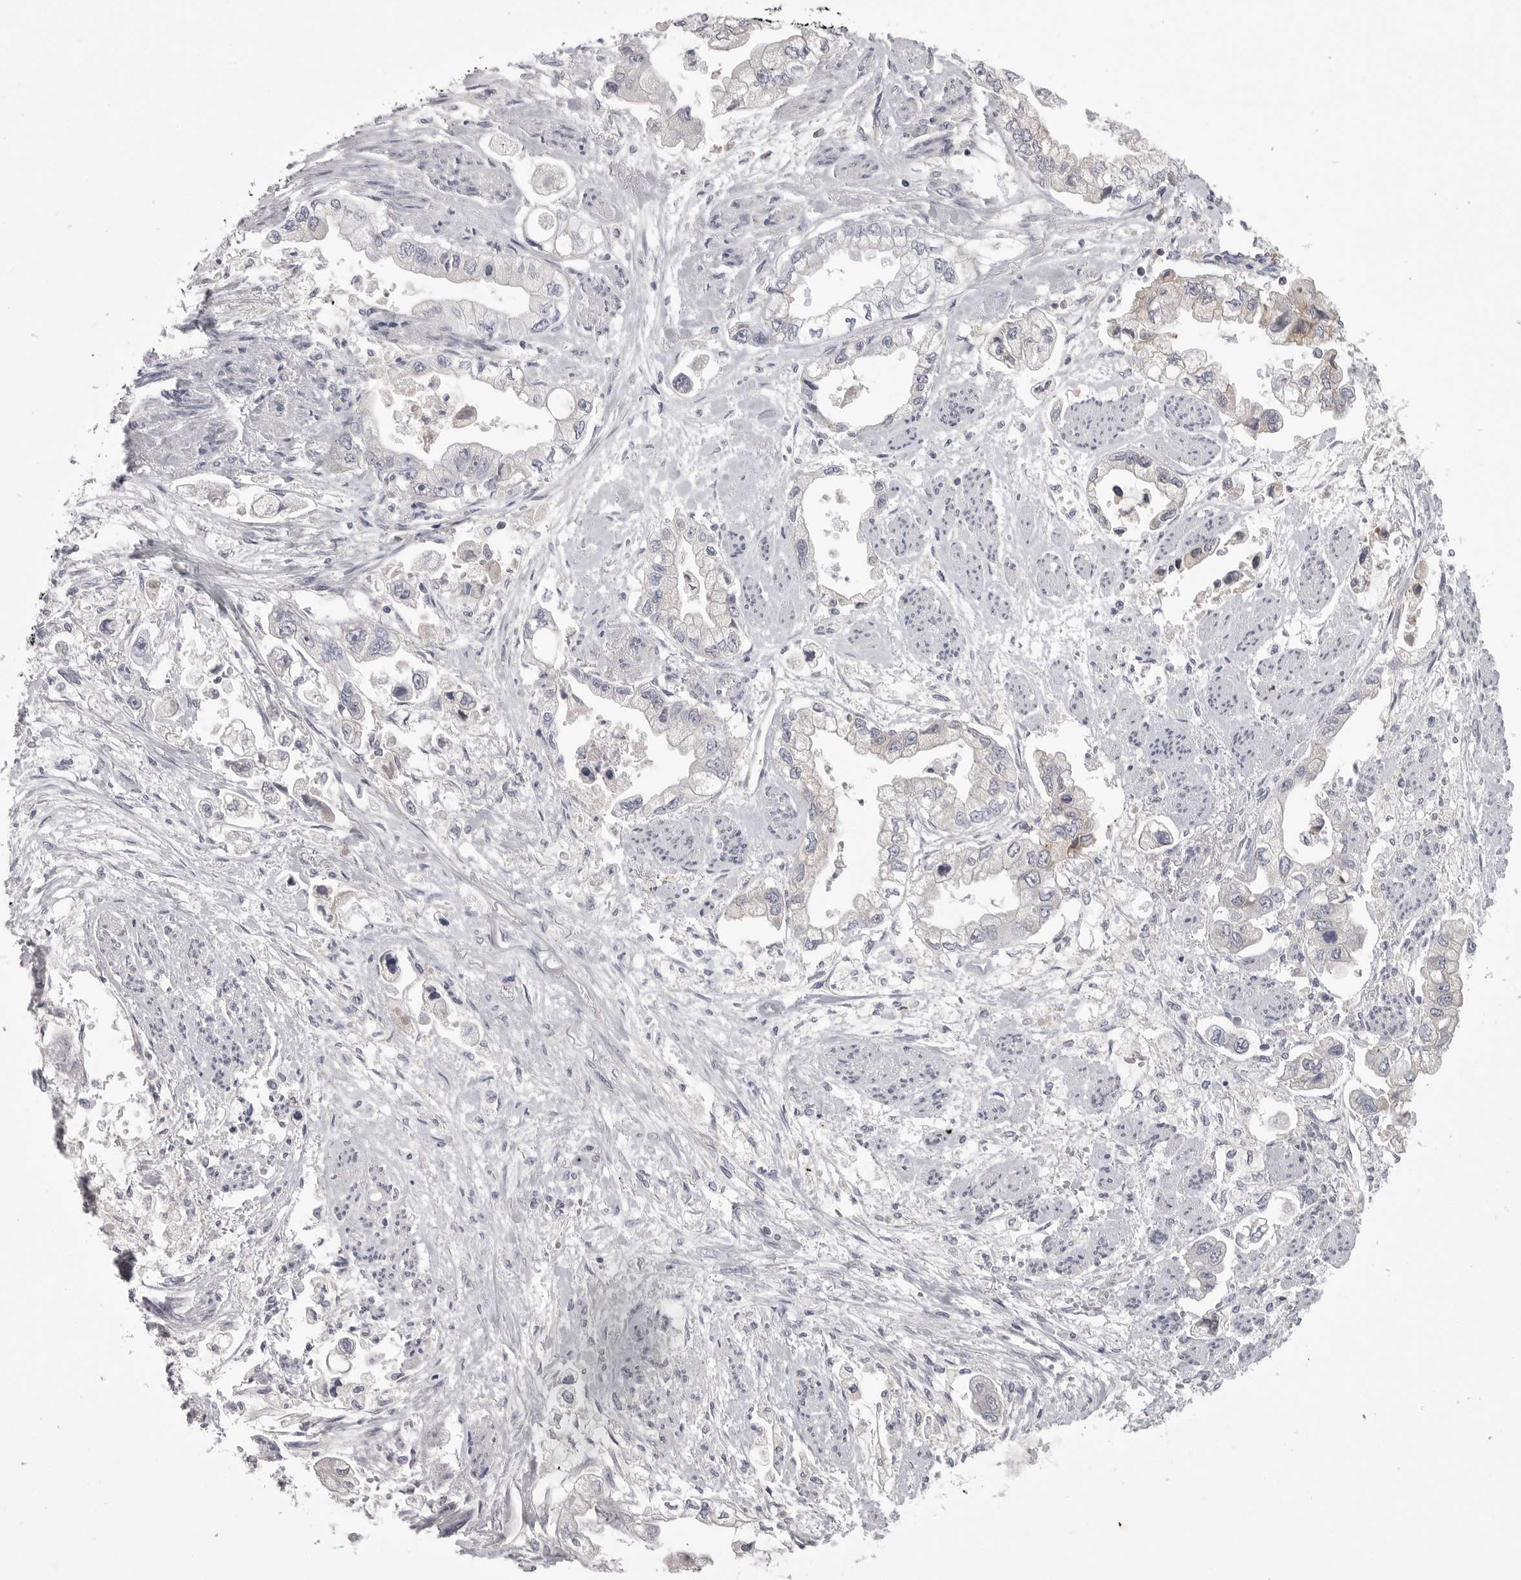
{"staining": {"intensity": "negative", "quantity": "none", "location": "none"}, "tissue": "stomach cancer", "cell_type": "Tumor cells", "image_type": "cancer", "snomed": [{"axis": "morphology", "description": "Adenocarcinoma, NOS"}, {"axis": "topography", "description": "Stomach"}], "caption": "Human adenocarcinoma (stomach) stained for a protein using immunohistochemistry demonstrates no expression in tumor cells.", "gene": "FKBP2", "patient": {"sex": "male", "age": 62}}